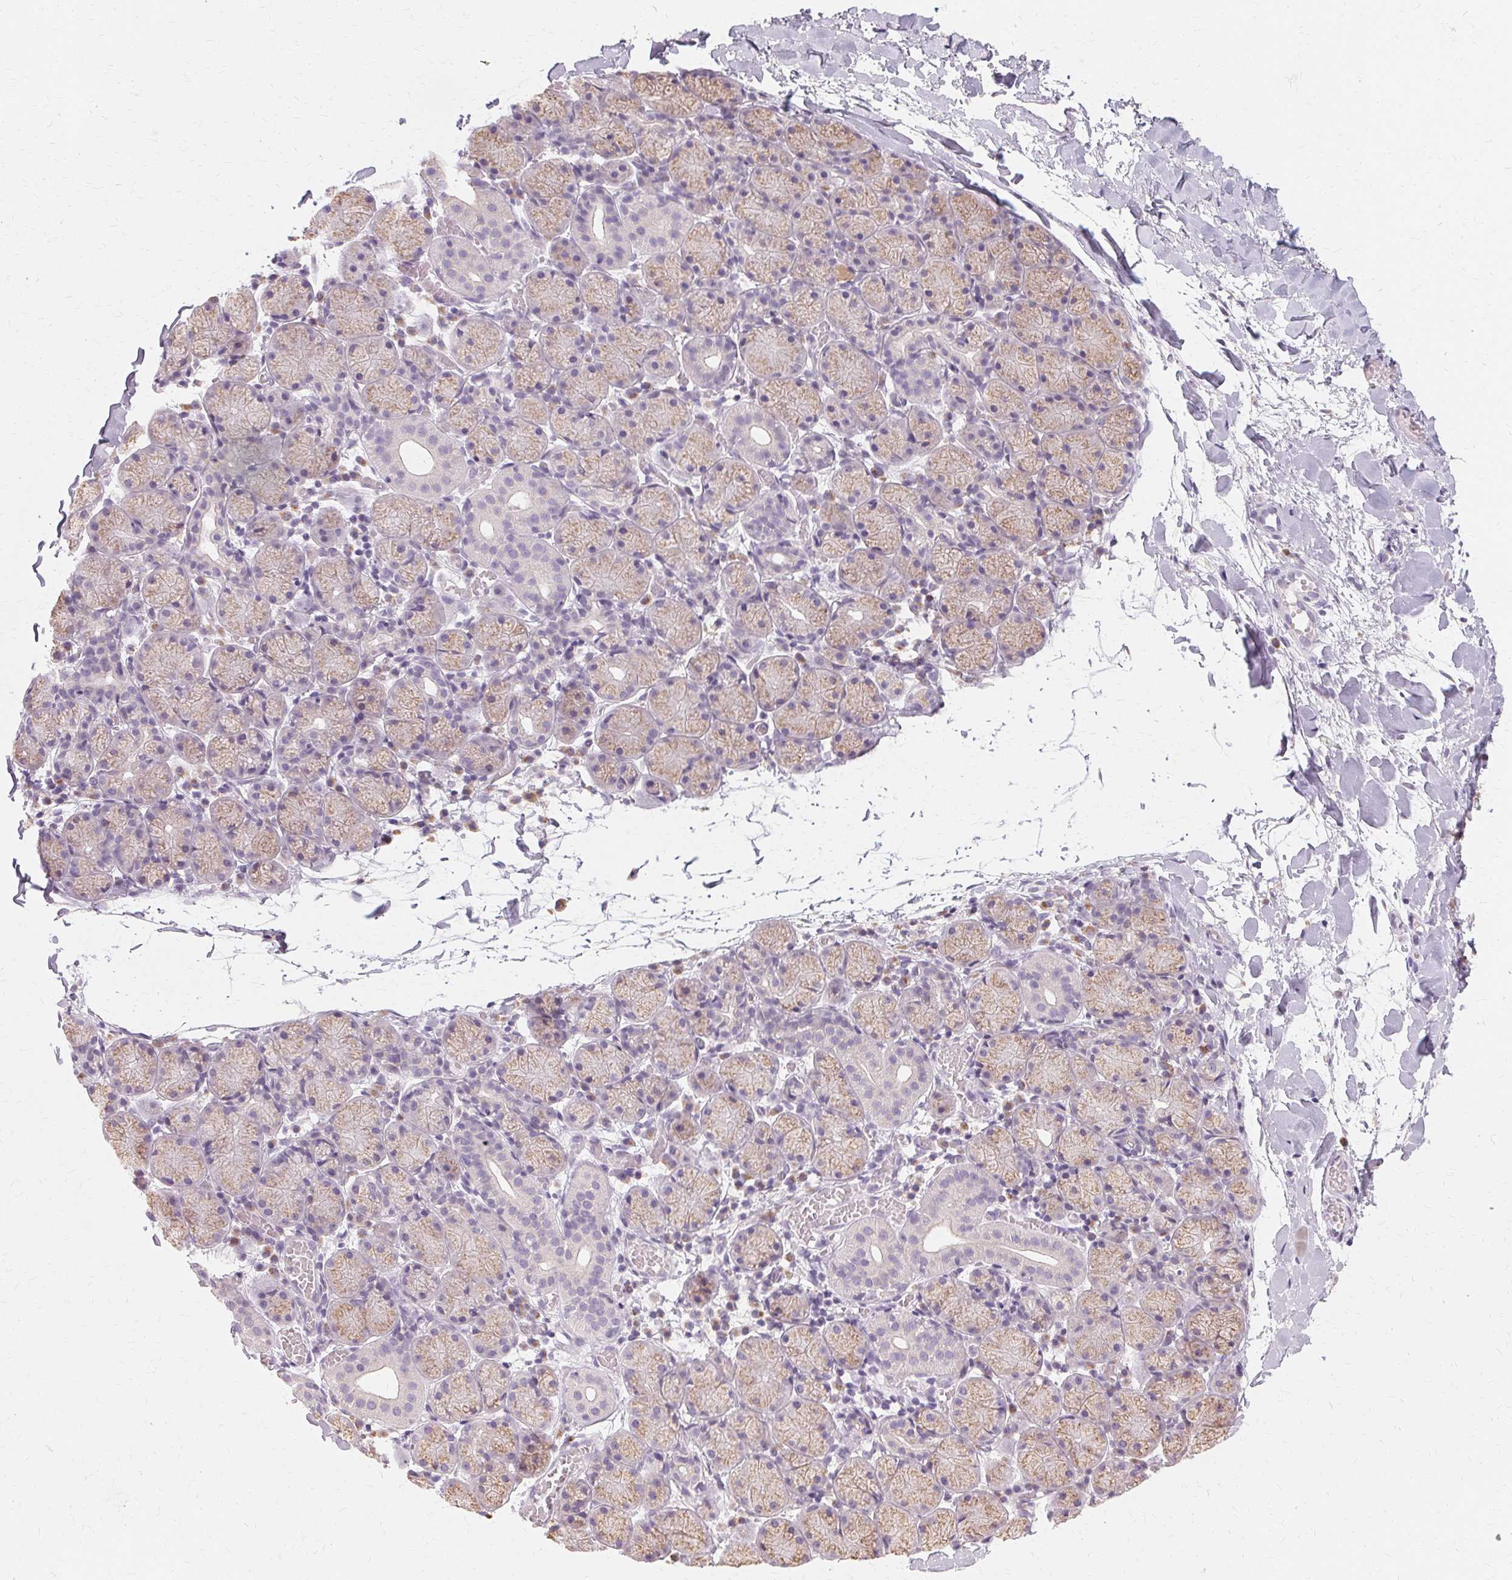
{"staining": {"intensity": "weak", "quantity": "<25%", "location": "cytoplasmic/membranous"}, "tissue": "salivary gland", "cell_type": "Glandular cells", "image_type": "normal", "snomed": [{"axis": "morphology", "description": "Normal tissue, NOS"}, {"axis": "topography", "description": "Salivary gland"}], "caption": "This photomicrograph is of unremarkable salivary gland stained with immunohistochemistry to label a protein in brown with the nuclei are counter-stained blue. There is no positivity in glandular cells. Brightfield microscopy of immunohistochemistry stained with DAB (3,3'-diaminobenzidine) (brown) and hematoxylin (blue), captured at high magnification.", "gene": "FCRL3", "patient": {"sex": "female", "age": 24}}